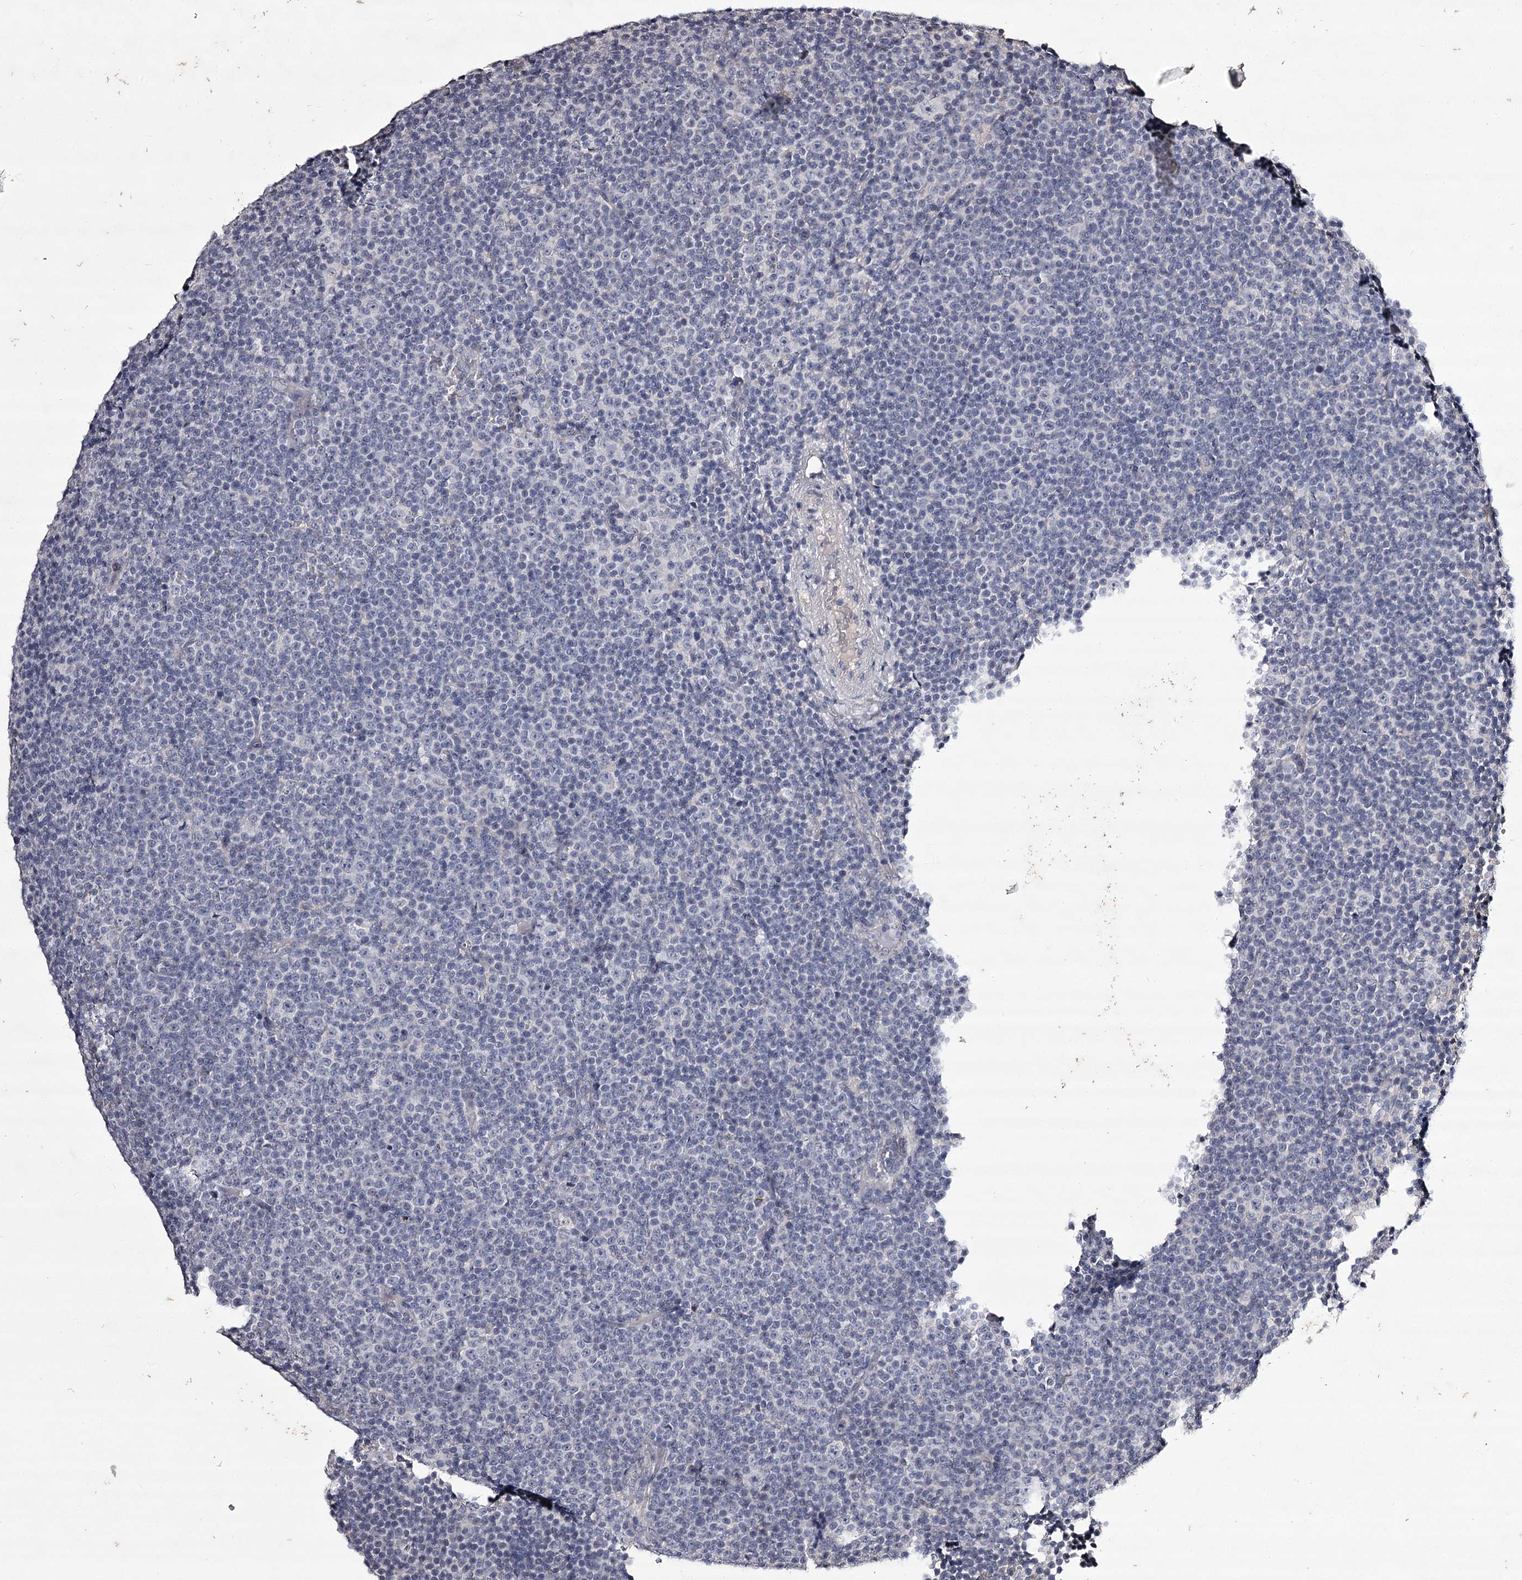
{"staining": {"intensity": "negative", "quantity": "none", "location": "none"}, "tissue": "lymphoma", "cell_type": "Tumor cells", "image_type": "cancer", "snomed": [{"axis": "morphology", "description": "Malignant lymphoma, non-Hodgkin's type, Low grade"}, {"axis": "topography", "description": "Lymph node"}], "caption": "The IHC photomicrograph has no significant staining in tumor cells of low-grade malignant lymphoma, non-Hodgkin's type tissue.", "gene": "PRM2", "patient": {"sex": "female", "age": 67}}